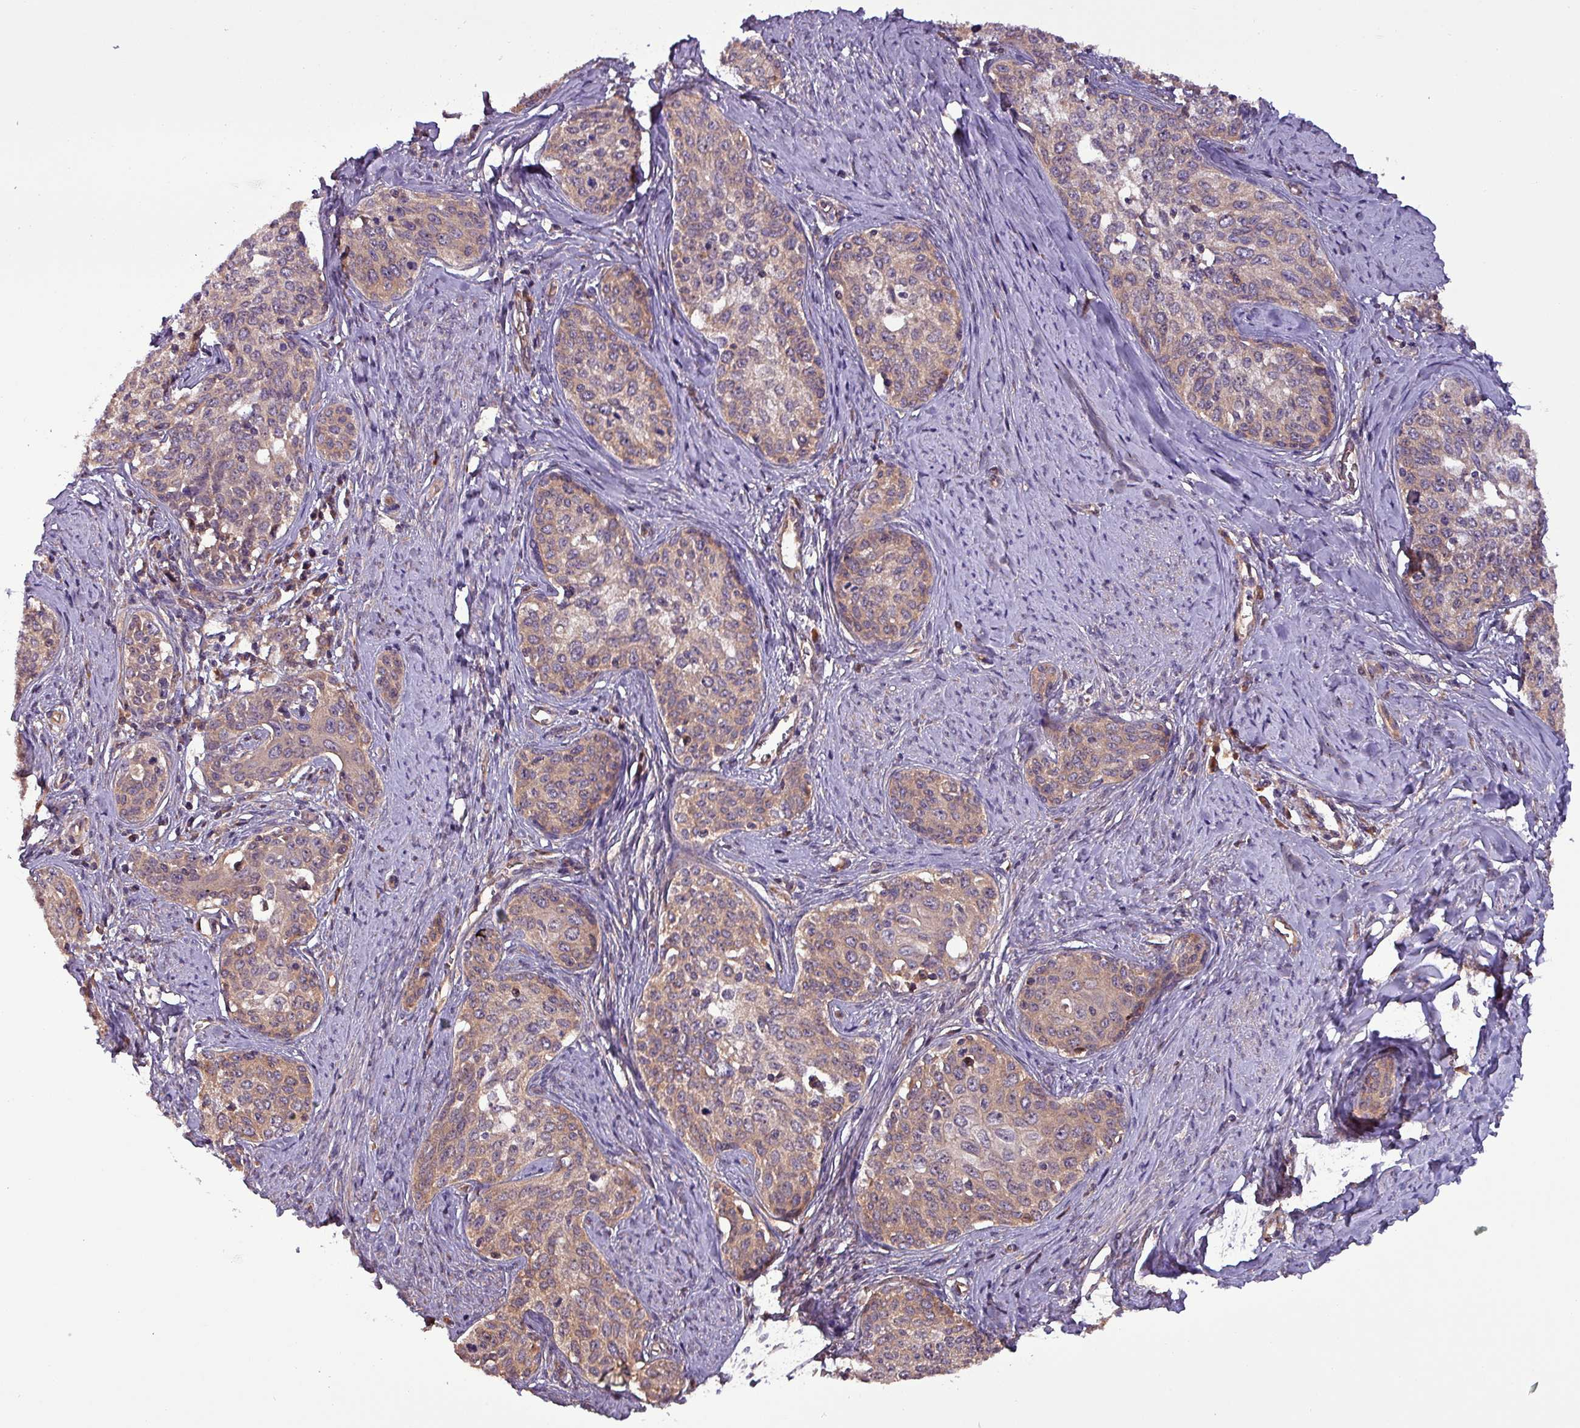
{"staining": {"intensity": "weak", "quantity": ">75%", "location": "cytoplasmic/membranous"}, "tissue": "cervical cancer", "cell_type": "Tumor cells", "image_type": "cancer", "snomed": [{"axis": "morphology", "description": "Squamous cell carcinoma, NOS"}, {"axis": "morphology", "description": "Adenocarcinoma, NOS"}, {"axis": "topography", "description": "Cervix"}], "caption": "Cervical squamous cell carcinoma stained with a brown dye displays weak cytoplasmic/membranous positive positivity in approximately >75% of tumor cells.", "gene": "PAFAH1B2", "patient": {"sex": "female", "age": 52}}